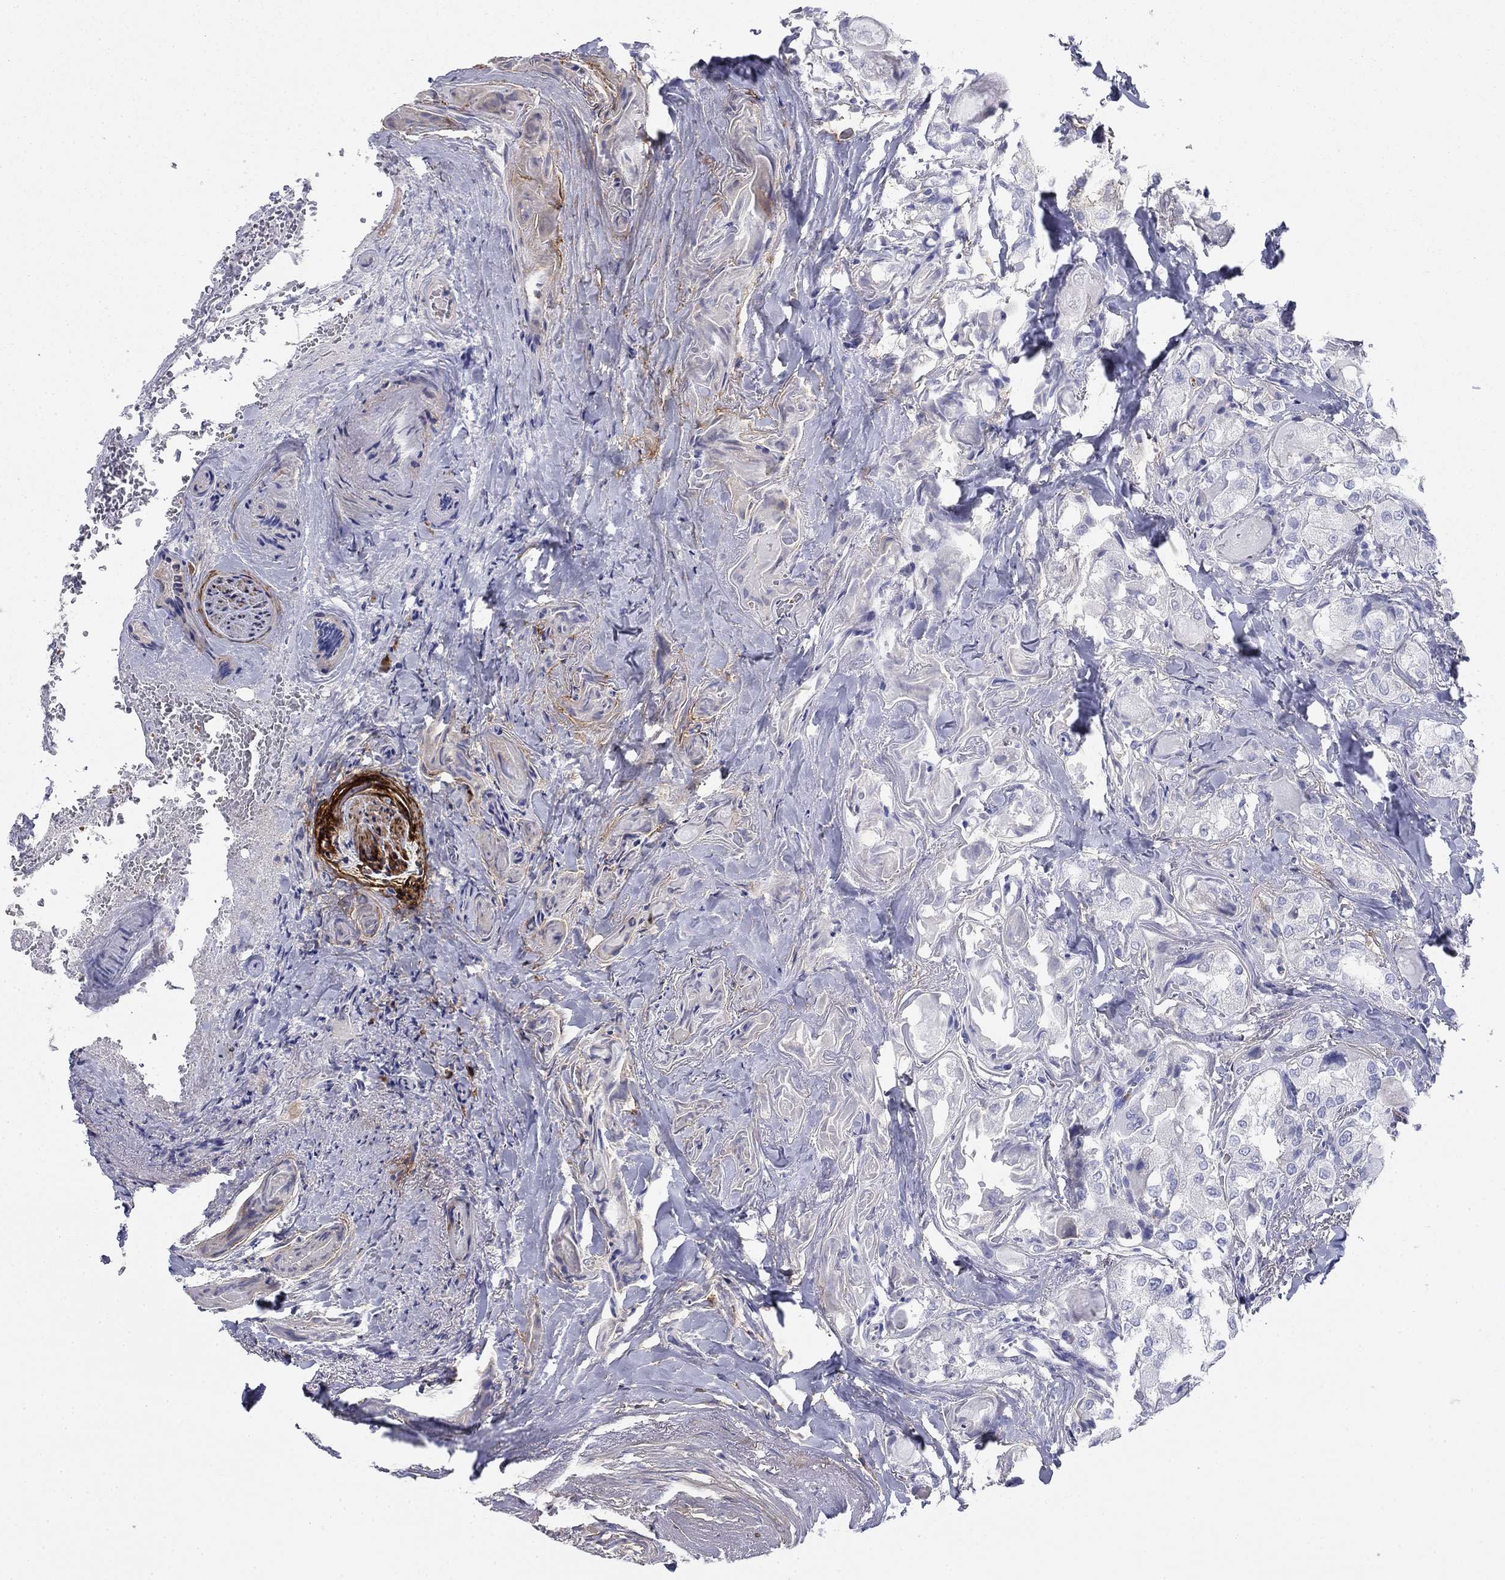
{"staining": {"intensity": "negative", "quantity": "none", "location": "none"}, "tissue": "thyroid cancer", "cell_type": "Tumor cells", "image_type": "cancer", "snomed": [{"axis": "morphology", "description": "Normal tissue, NOS"}, {"axis": "morphology", "description": "Papillary adenocarcinoma, NOS"}, {"axis": "topography", "description": "Thyroid gland"}], "caption": "Micrograph shows no significant protein staining in tumor cells of thyroid papillary adenocarcinoma.", "gene": "GPC1", "patient": {"sex": "female", "age": 66}}